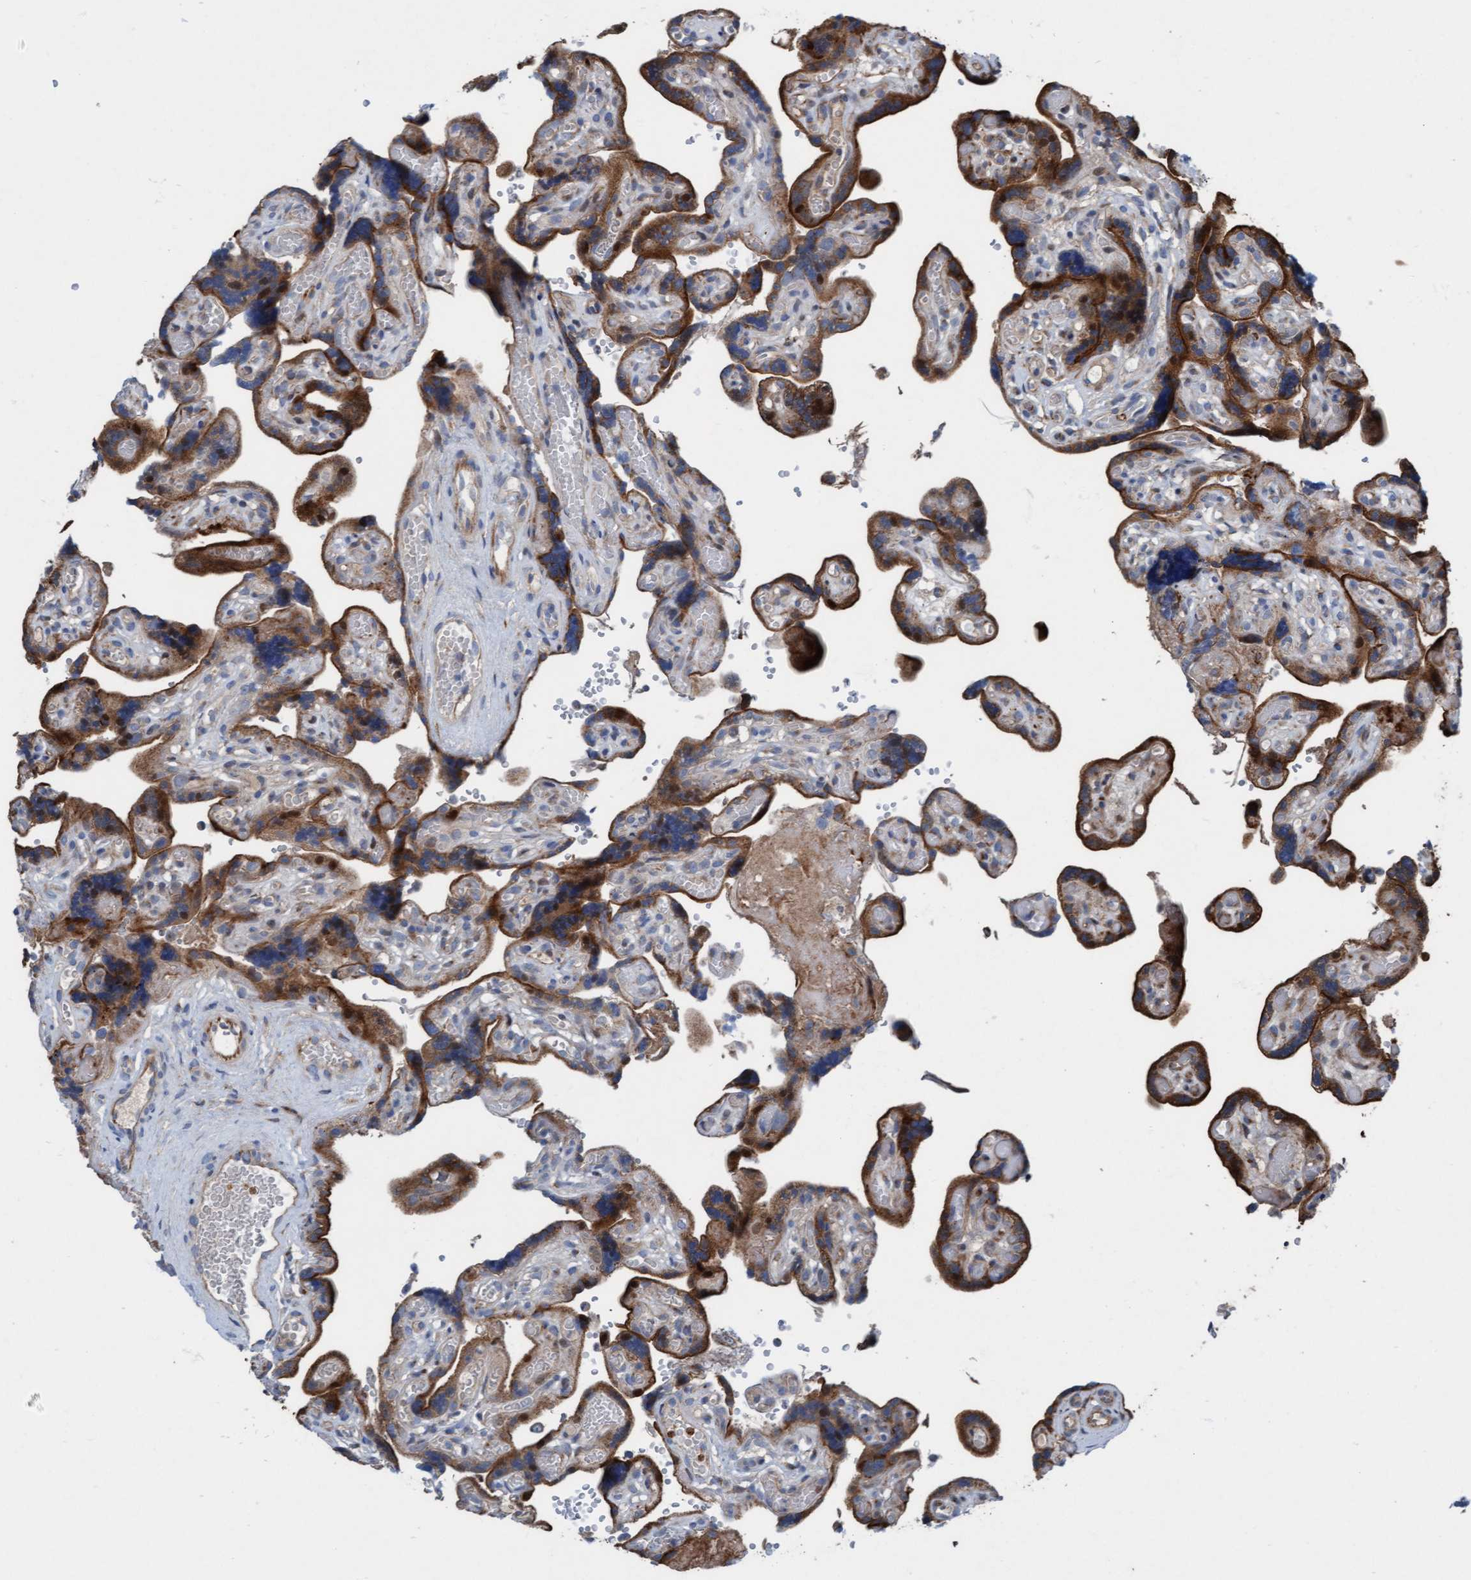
{"staining": {"intensity": "moderate", "quantity": ">75%", "location": "cytoplasmic/membranous"}, "tissue": "placenta", "cell_type": "Decidual cells", "image_type": "normal", "snomed": [{"axis": "morphology", "description": "Normal tissue, NOS"}, {"axis": "topography", "description": "Placenta"}], "caption": "A high-resolution photomicrograph shows immunohistochemistry (IHC) staining of benign placenta, which exhibits moderate cytoplasmic/membranous staining in approximately >75% of decidual cells. (Brightfield microscopy of DAB IHC at high magnification).", "gene": "KLHL26", "patient": {"sex": "female", "age": 30}}